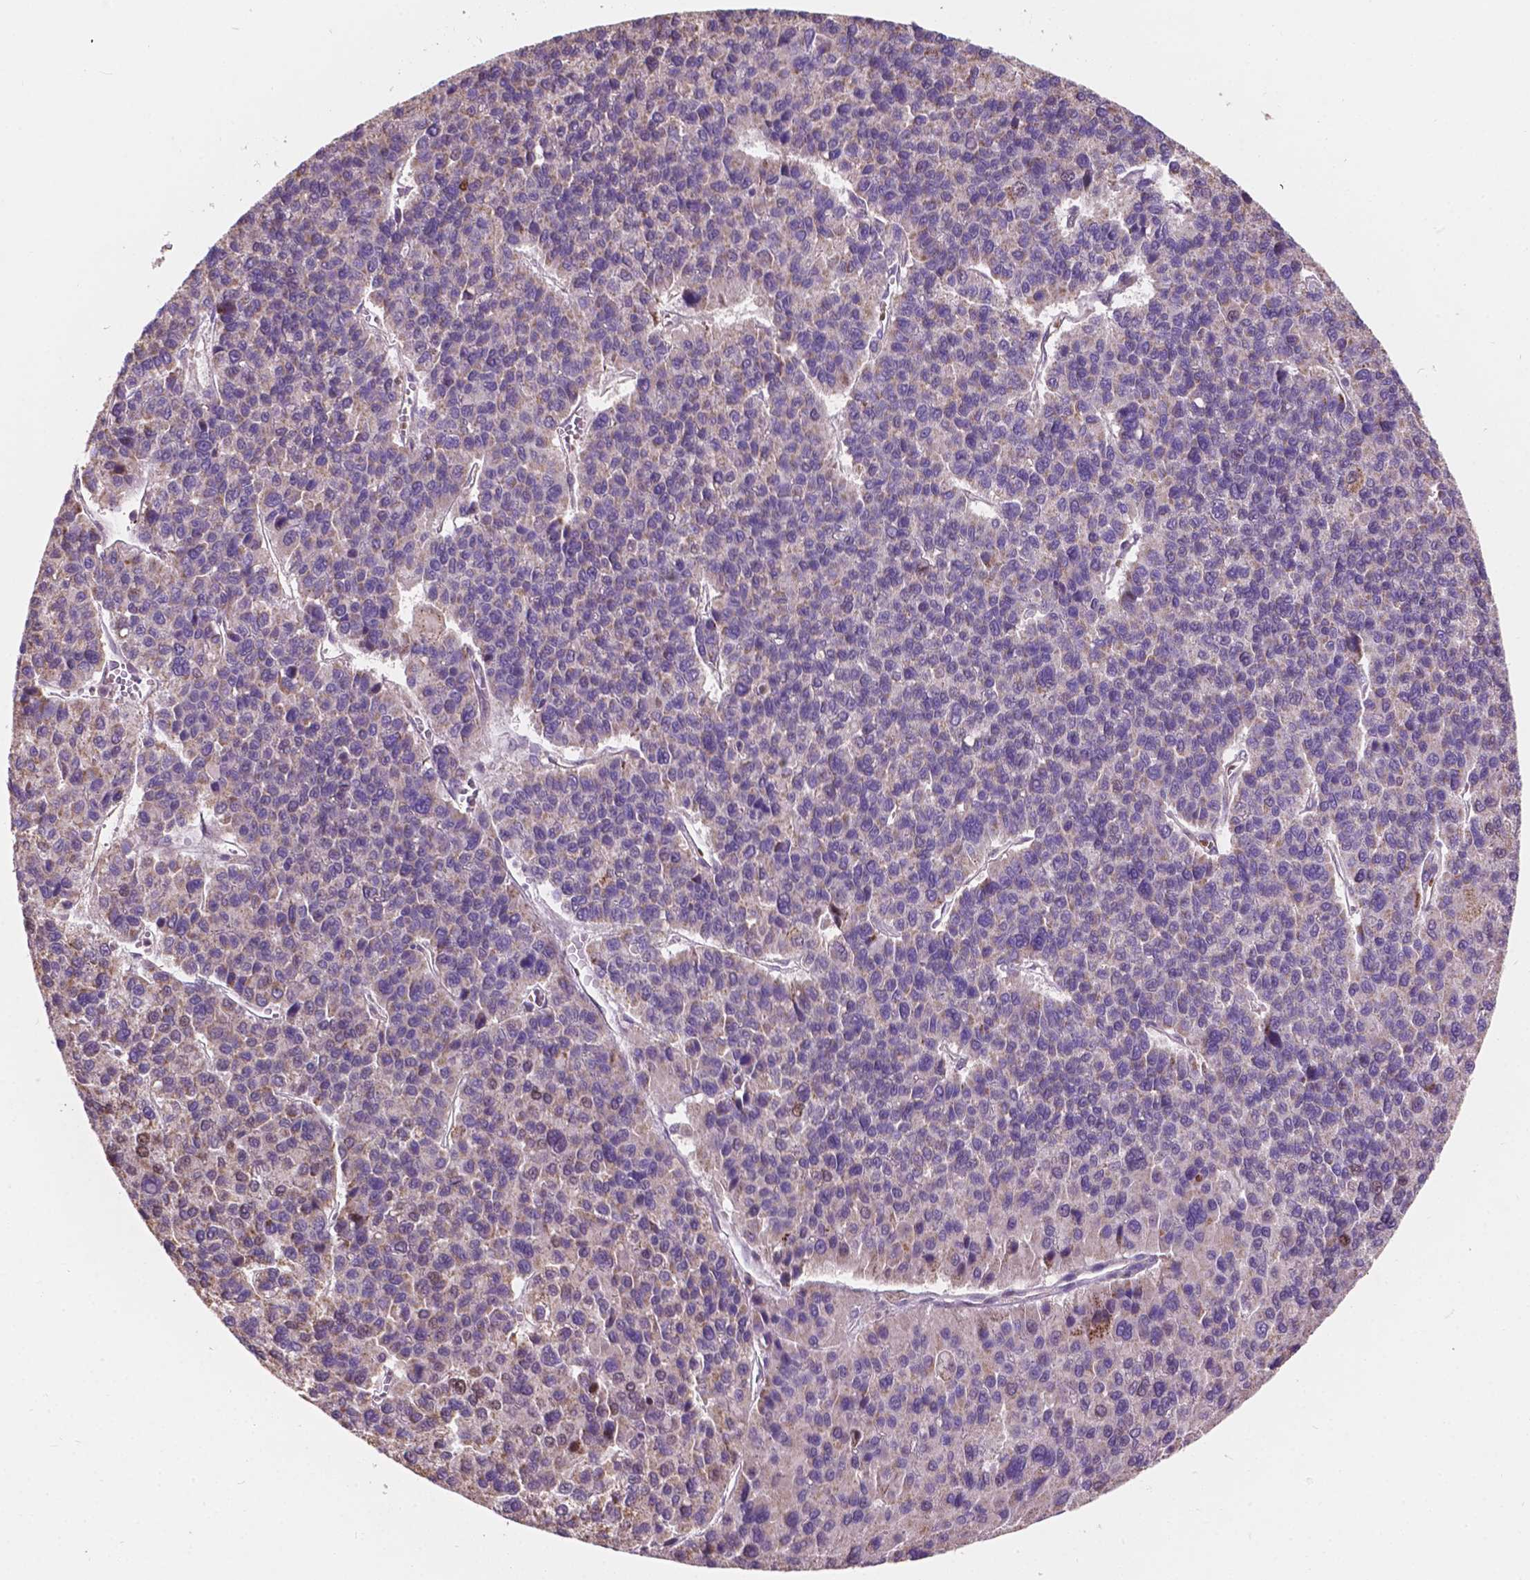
{"staining": {"intensity": "negative", "quantity": "none", "location": "none"}, "tissue": "liver cancer", "cell_type": "Tumor cells", "image_type": "cancer", "snomed": [{"axis": "morphology", "description": "Carcinoma, Hepatocellular, NOS"}, {"axis": "topography", "description": "Liver"}], "caption": "This is an immunohistochemistry histopathology image of liver cancer (hepatocellular carcinoma). There is no staining in tumor cells.", "gene": "DUSP16", "patient": {"sex": "female", "age": 41}}